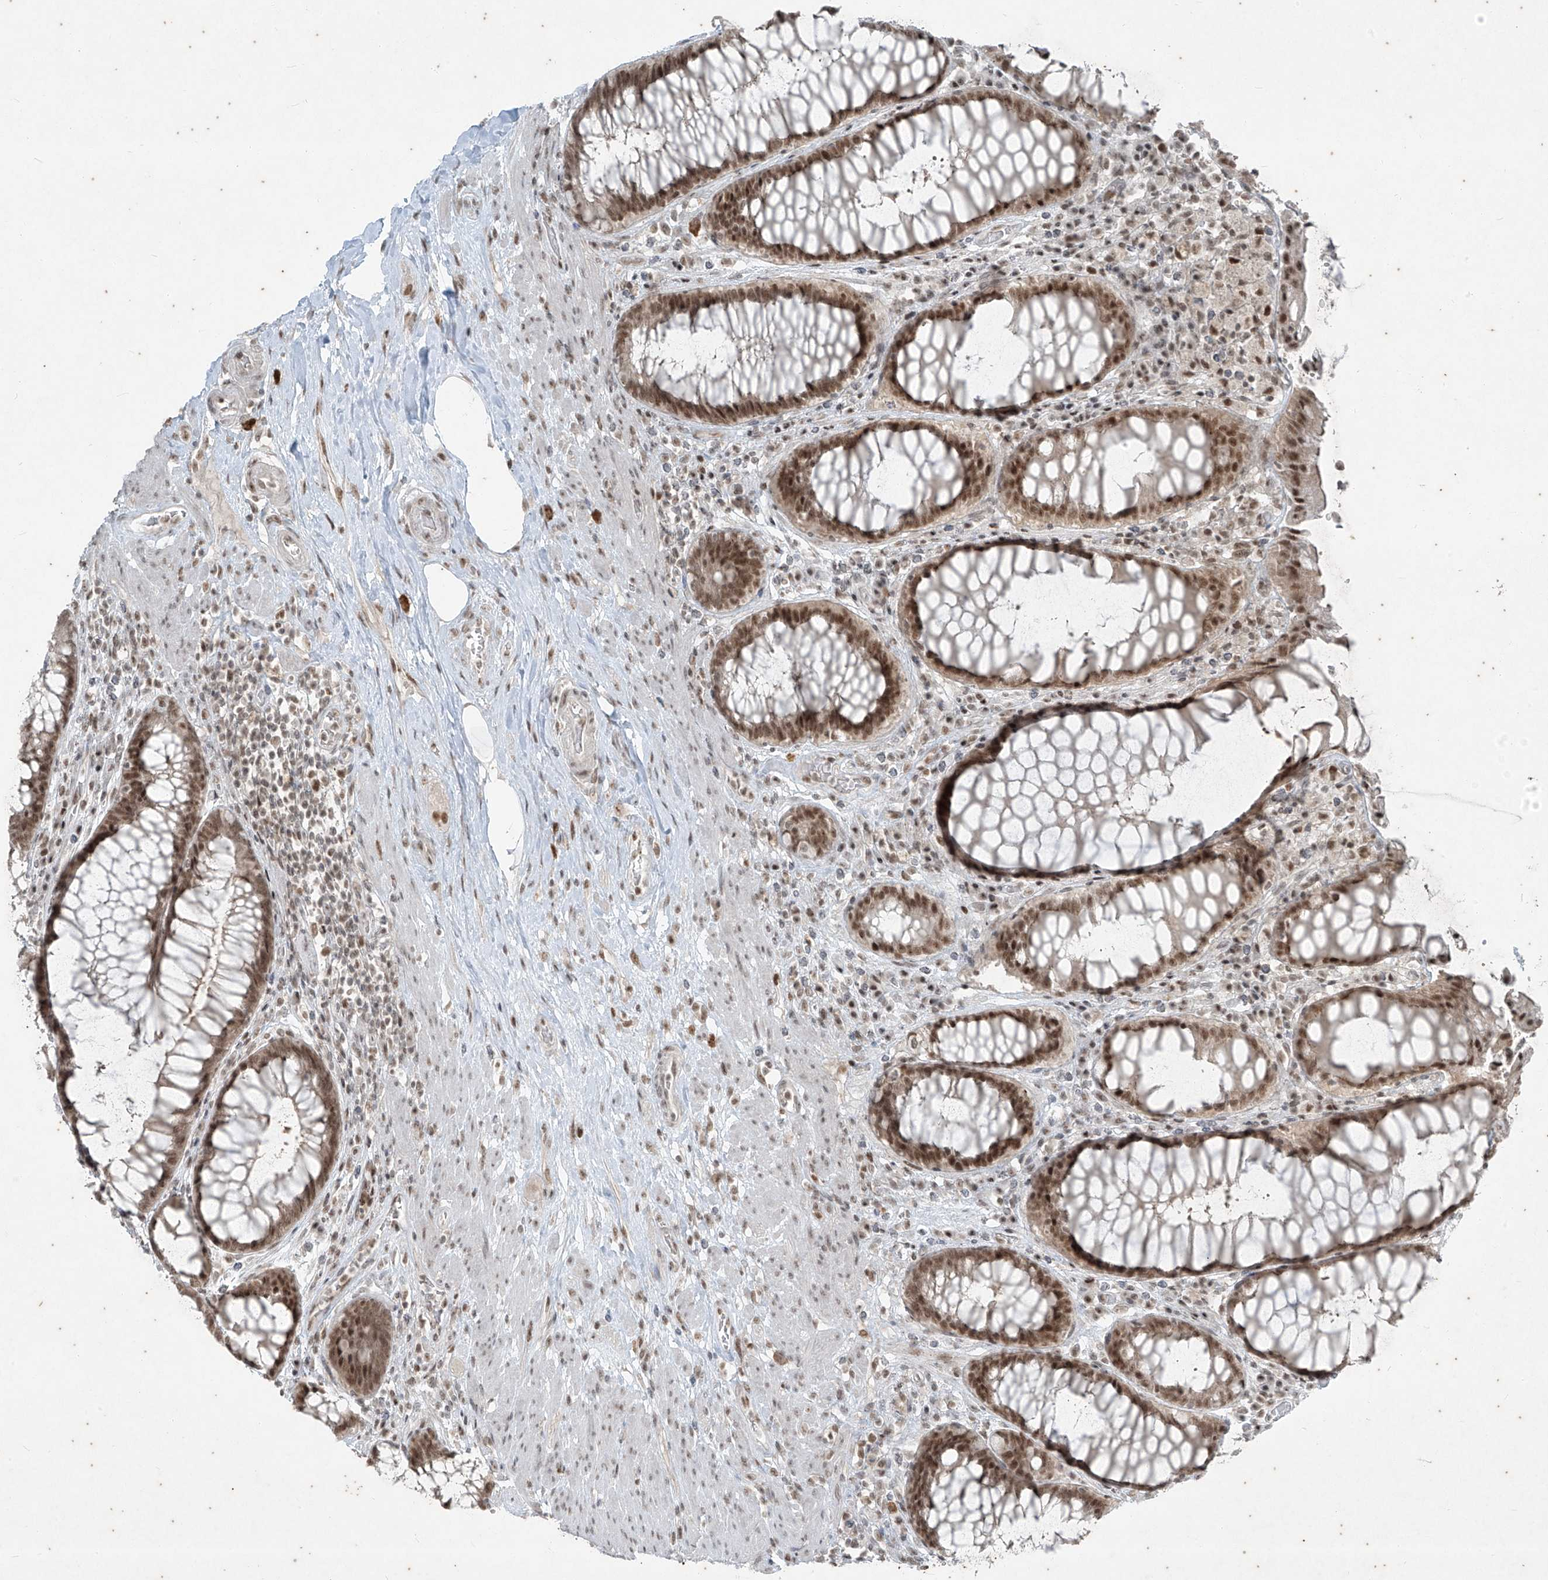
{"staining": {"intensity": "strong", "quantity": ">75%", "location": "nuclear"}, "tissue": "rectum", "cell_type": "Glandular cells", "image_type": "normal", "snomed": [{"axis": "morphology", "description": "Normal tissue, NOS"}, {"axis": "topography", "description": "Rectum"}], "caption": "Glandular cells demonstrate strong nuclear expression in about >75% of cells in benign rectum.", "gene": "ZNF354B", "patient": {"sex": "male", "age": 64}}